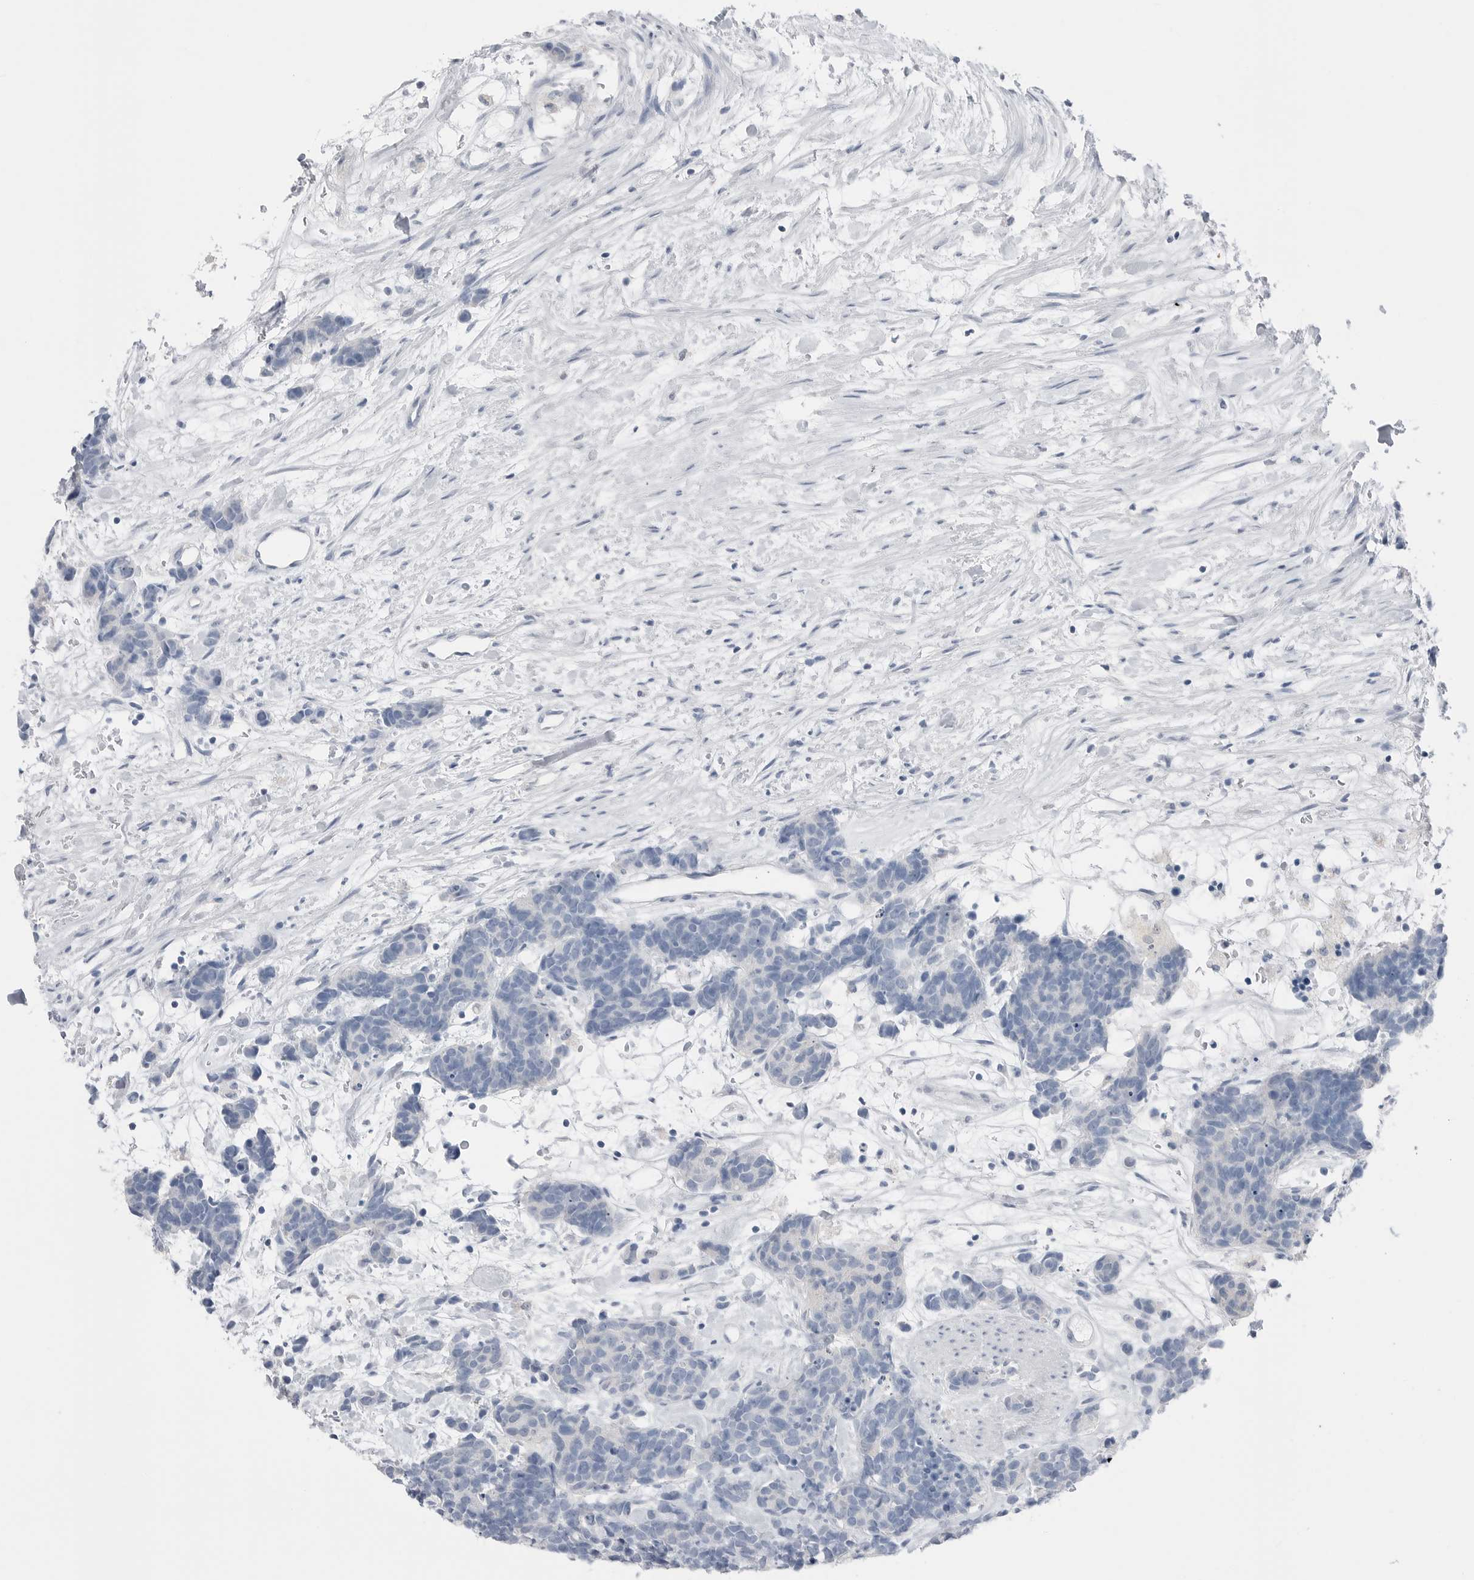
{"staining": {"intensity": "negative", "quantity": "none", "location": "none"}, "tissue": "carcinoid", "cell_type": "Tumor cells", "image_type": "cancer", "snomed": [{"axis": "morphology", "description": "Carcinoma, NOS"}, {"axis": "morphology", "description": "Carcinoid, malignant, NOS"}, {"axis": "topography", "description": "Urinary bladder"}], "caption": "There is no significant positivity in tumor cells of carcinoma.", "gene": "ABHD12", "patient": {"sex": "male", "age": 57}}